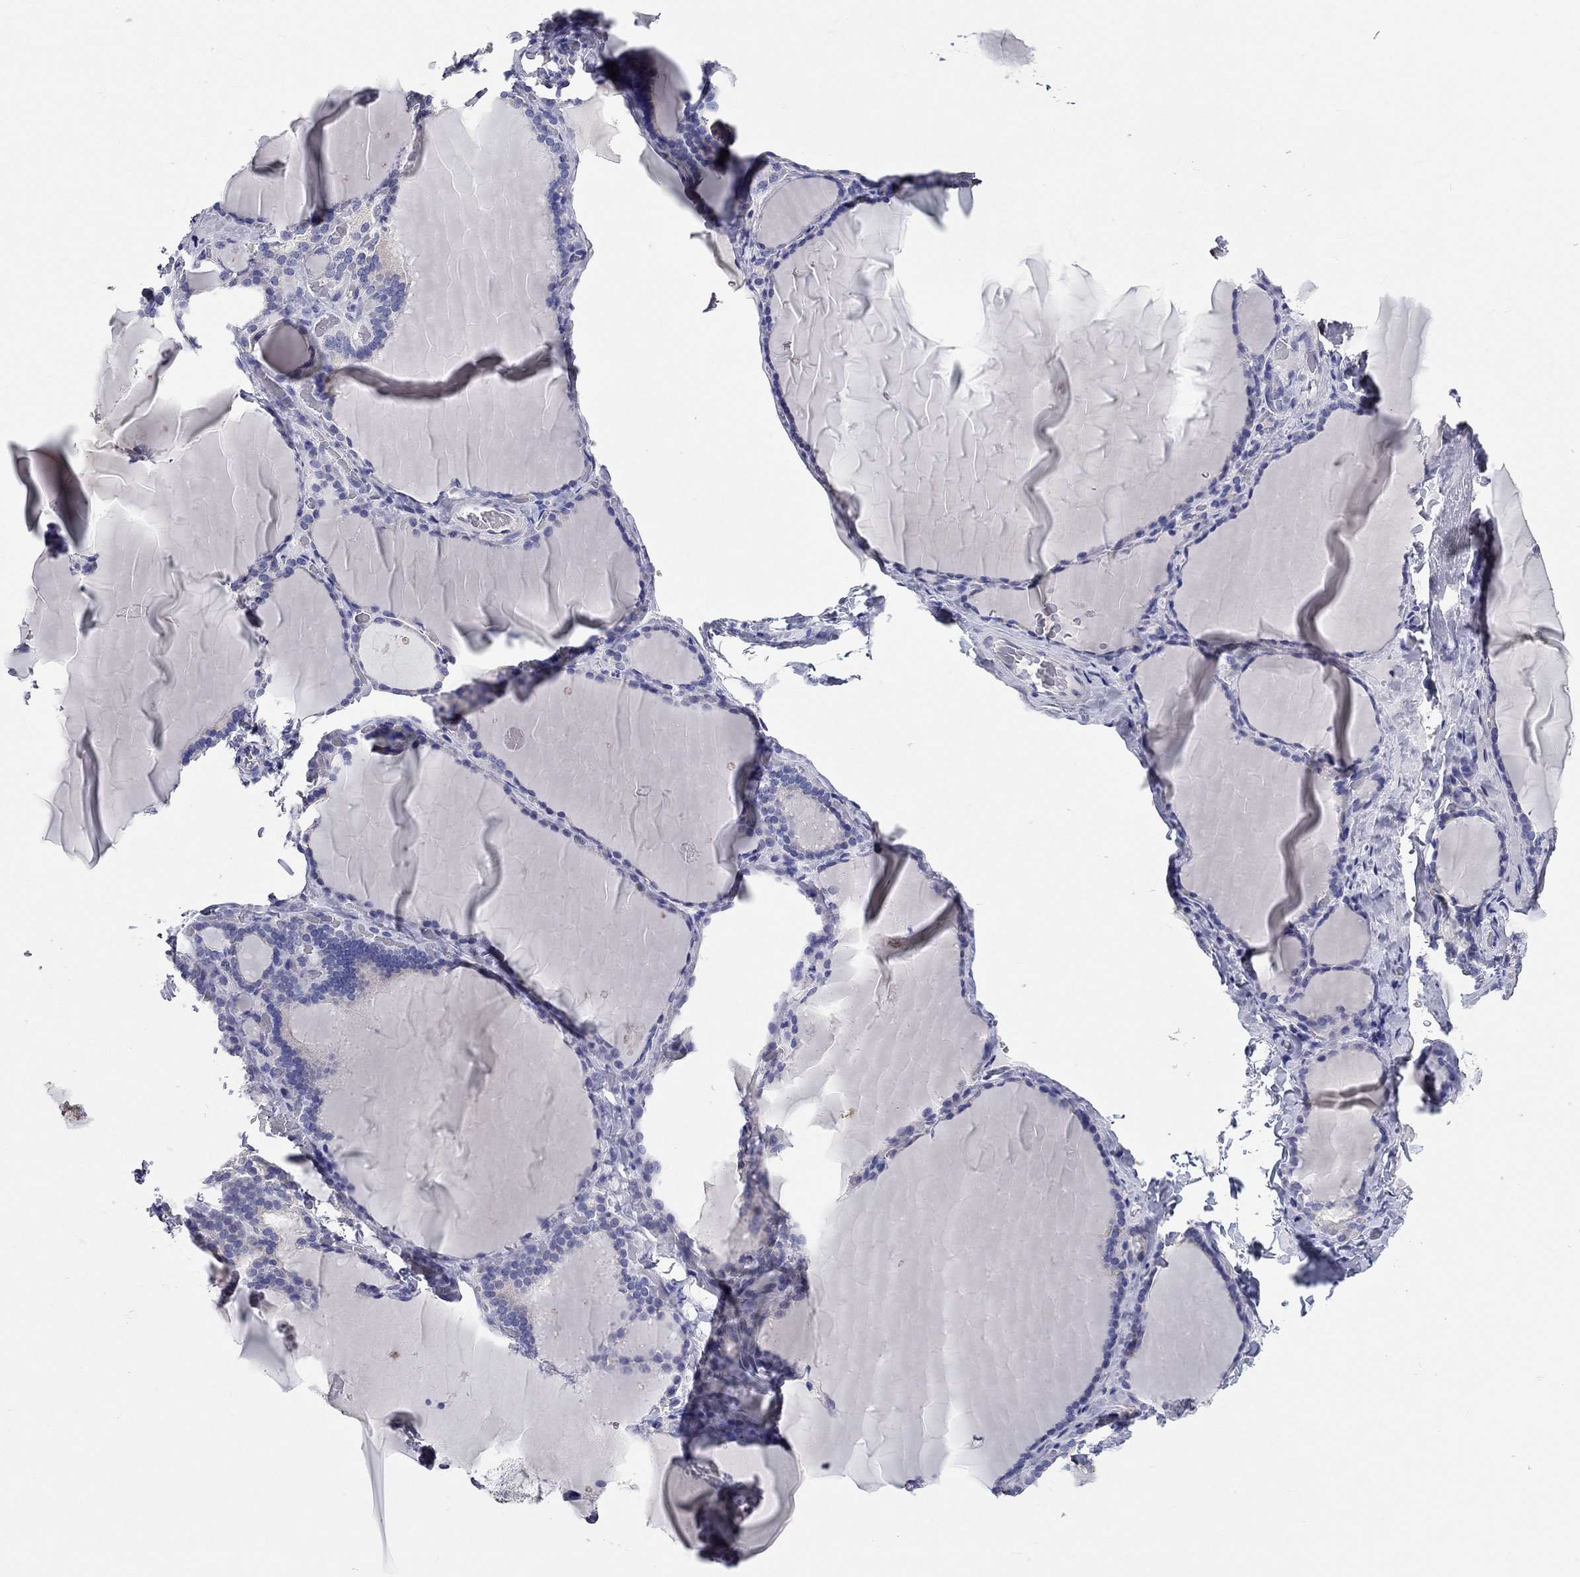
{"staining": {"intensity": "negative", "quantity": "none", "location": "none"}, "tissue": "thyroid gland", "cell_type": "Glandular cells", "image_type": "normal", "snomed": [{"axis": "morphology", "description": "Normal tissue, NOS"}, {"axis": "morphology", "description": "Hyperplasia, NOS"}, {"axis": "topography", "description": "Thyroid gland"}], "caption": "Immunohistochemistry of normal thyroid gland reveals no positivity in glandular cells.", "gene": "RCAN1", "patient": {"sex": "female", "age": 27}}